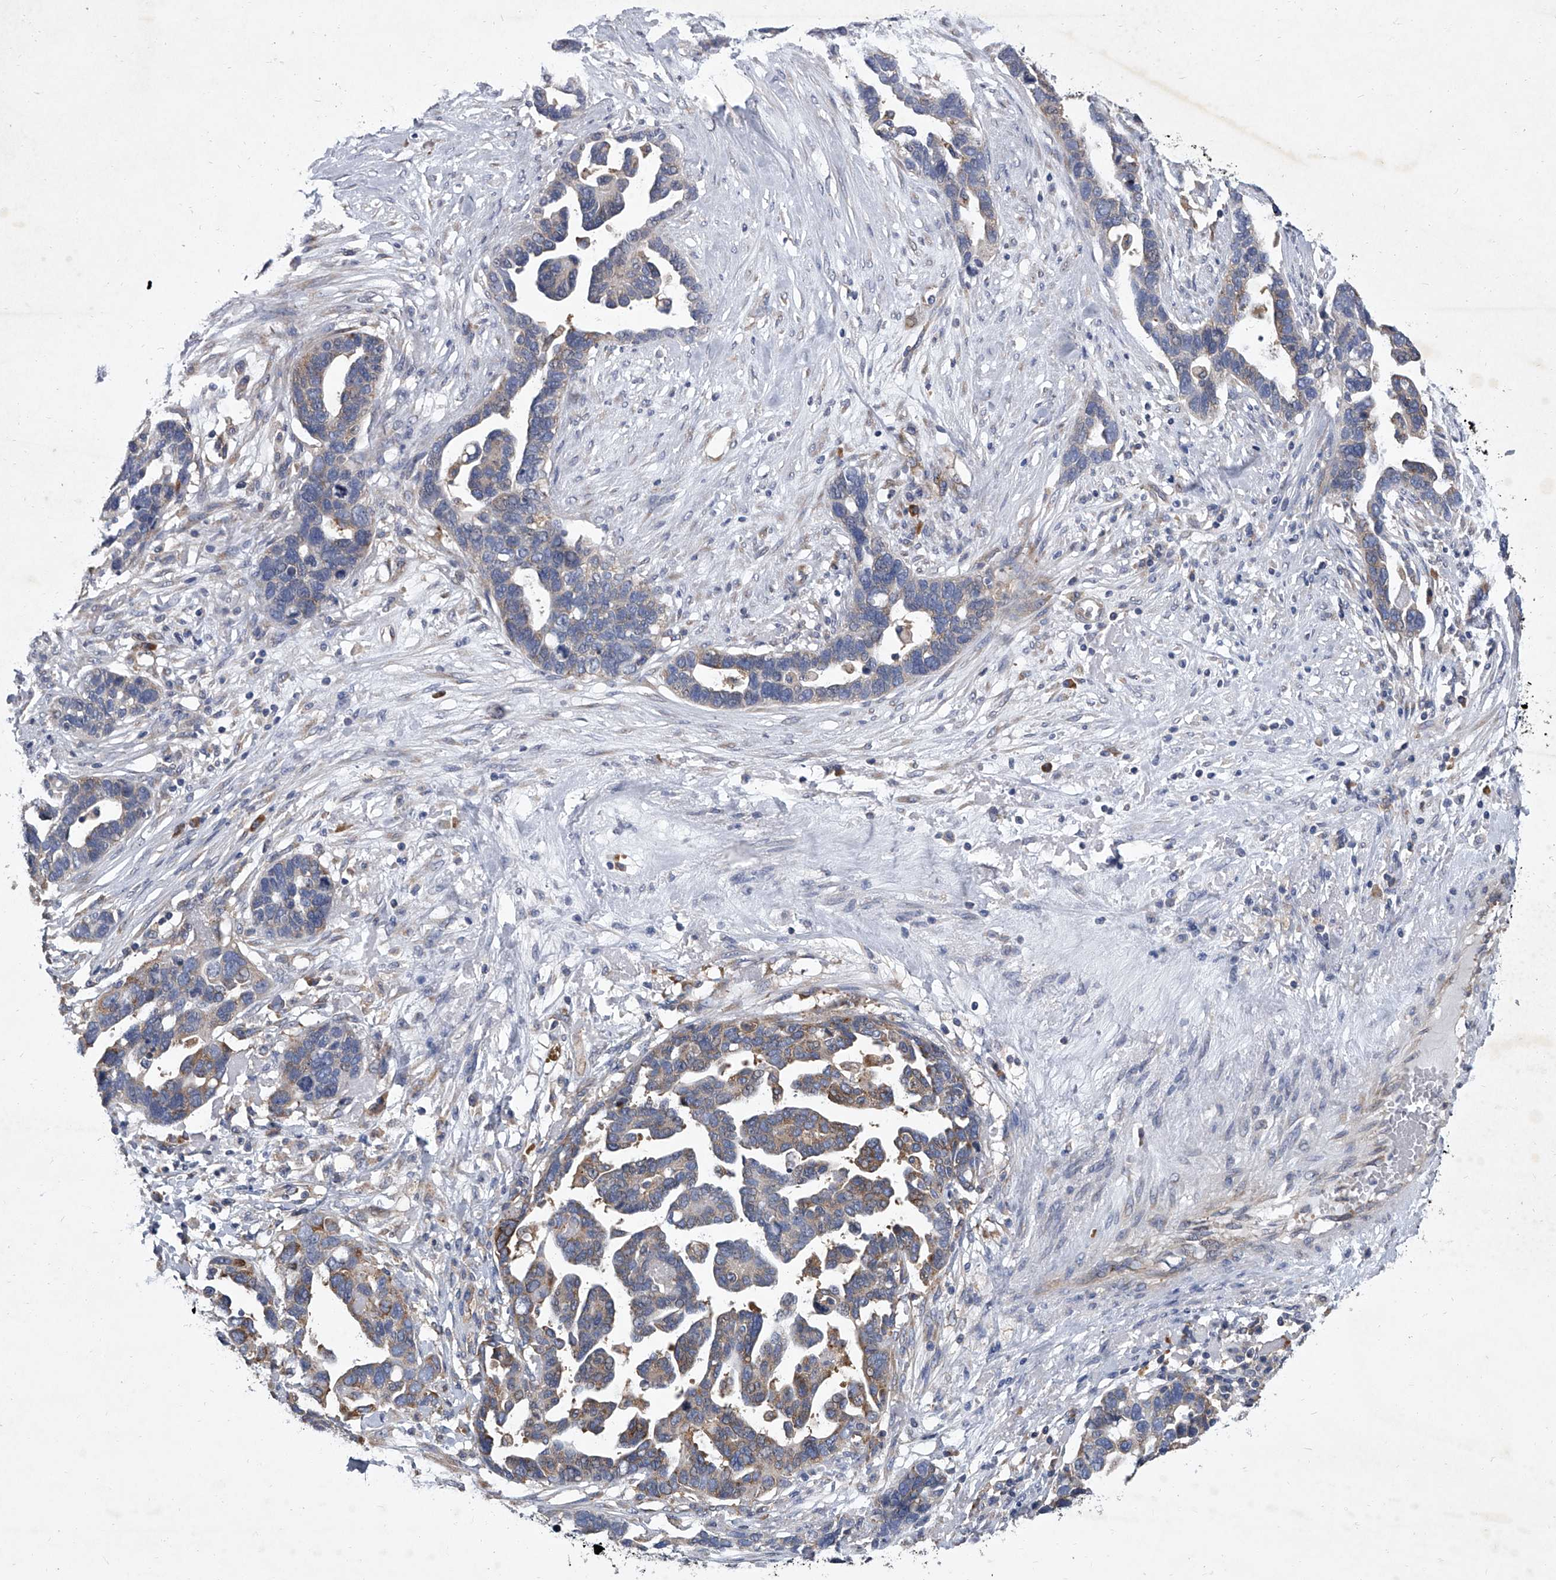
{"staining": {"intensity": "moderate", "quantity": "<25%", "location": "cytoplasmic/membranous"}, "tissue": "ovarian cancer", "cell_type": "Tumor cells", "image_type": "cancer", "snomed": [{"axis": "morphology", "description": "Cystadenocarcinoma, serous, NOS"}, {"axis": "topography", "description": "Ovary"}], "caption": "High-magnification brightfield microscopy of ovarian cancer stained with DAB (brown) and counterstained with hematoxylin (blue). tumor cells exhibit moderate cytoplasmic/membranous expression is present in about<25% of cells.", "gene": "EIF2S2", "patient": {"sex": "female", "age": 54}}